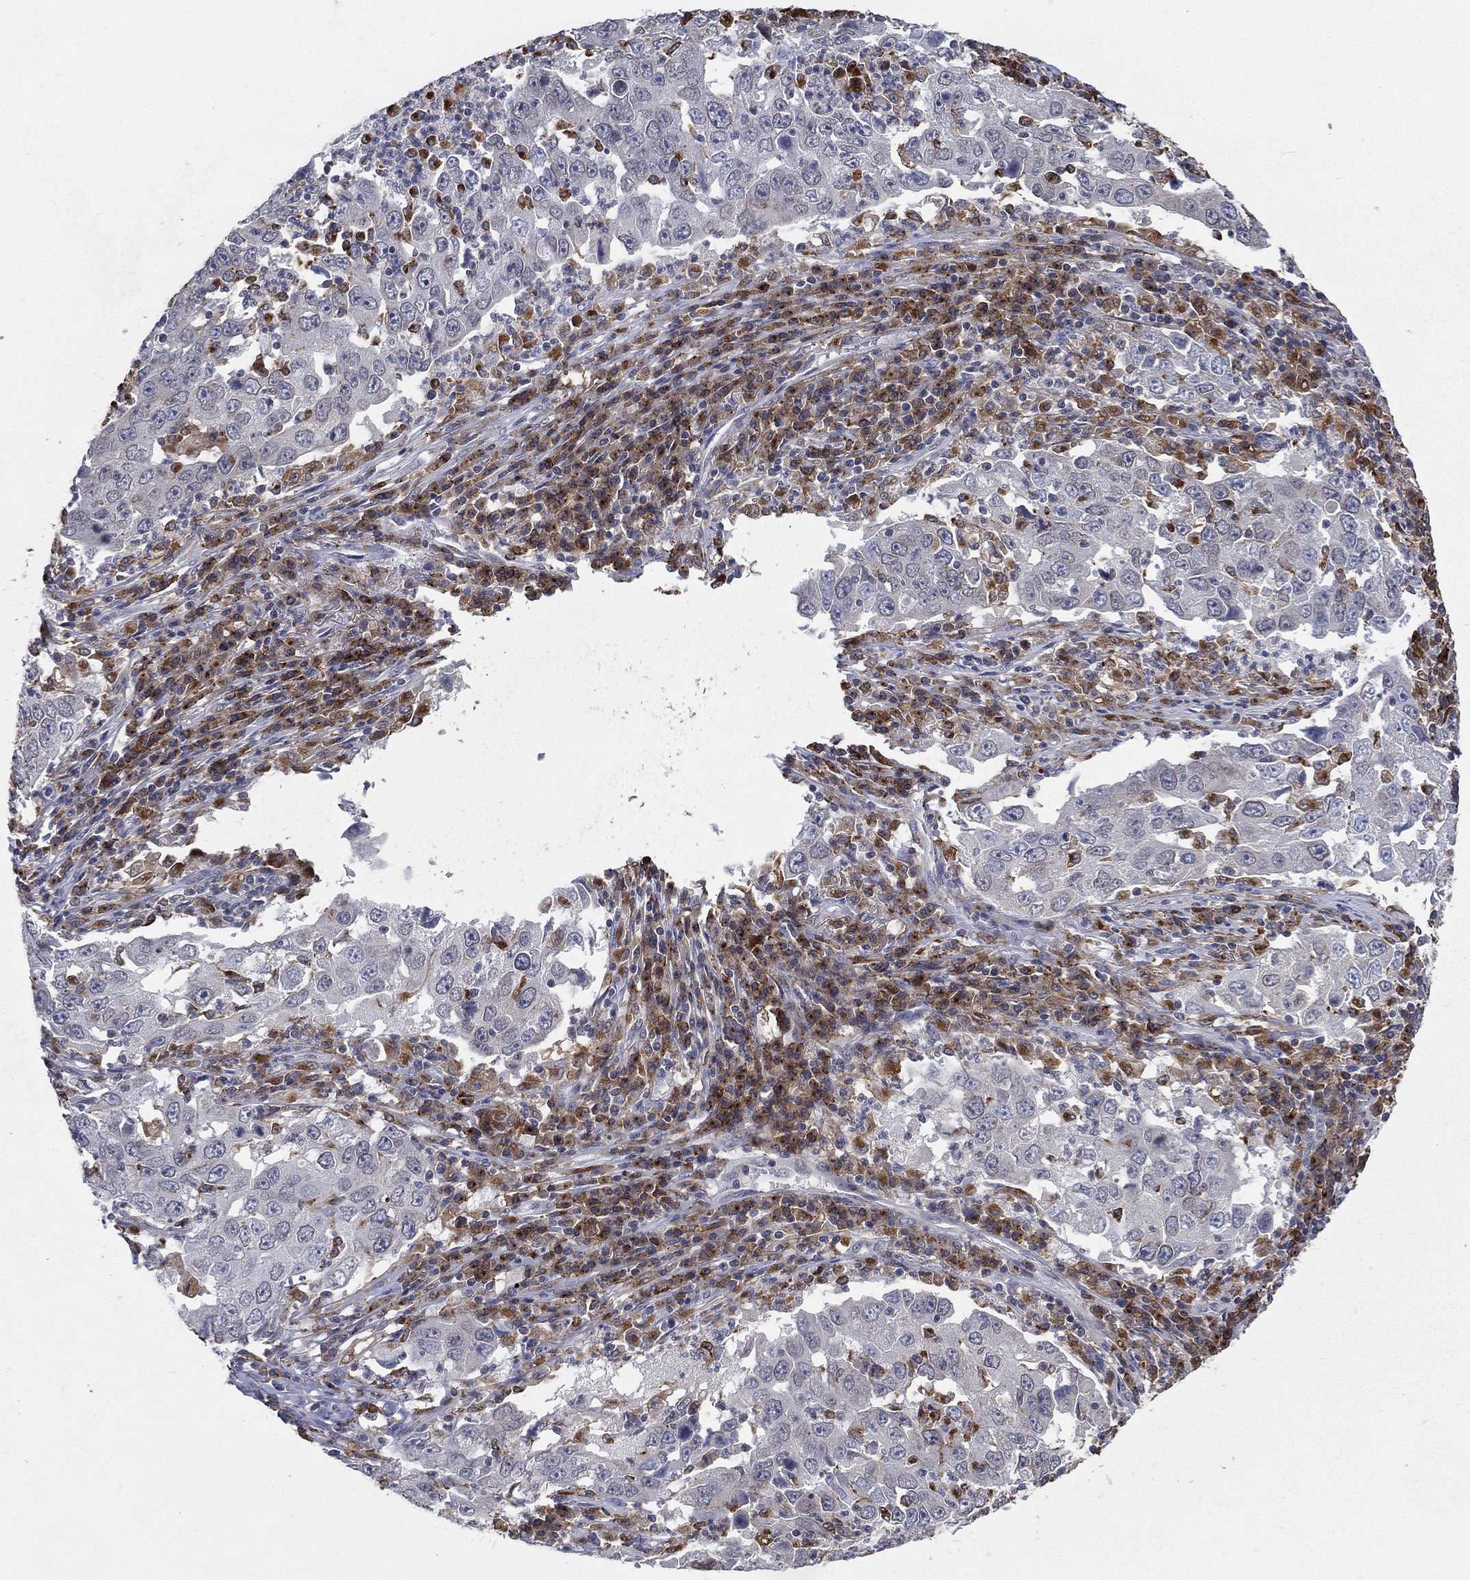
{"staining": {"intensity": "negative", "quantity": "none", "location": "none"}, "tissue": "lung cancer", "cell_type": "Tumor cells", "image_type": "cancer", "snomed": [{"axis": "morphology", "description": "Adenocarcinoma, NOS"}, {"axis": "topography", "description": "Lung"}], "caption": "High magnification brightfield microscopy of lung adenocarcinoma stained with DAB (3,3'-diaminobenzidine) (brown) and counterstained with hematoxylin (blue): tumor cells show no significant staining. (Immunohistochemistry (ihc), brightfield microscopy, high magnification).", "gene": "EVI2B", "patient": {"sex": "male", "age": 73}}